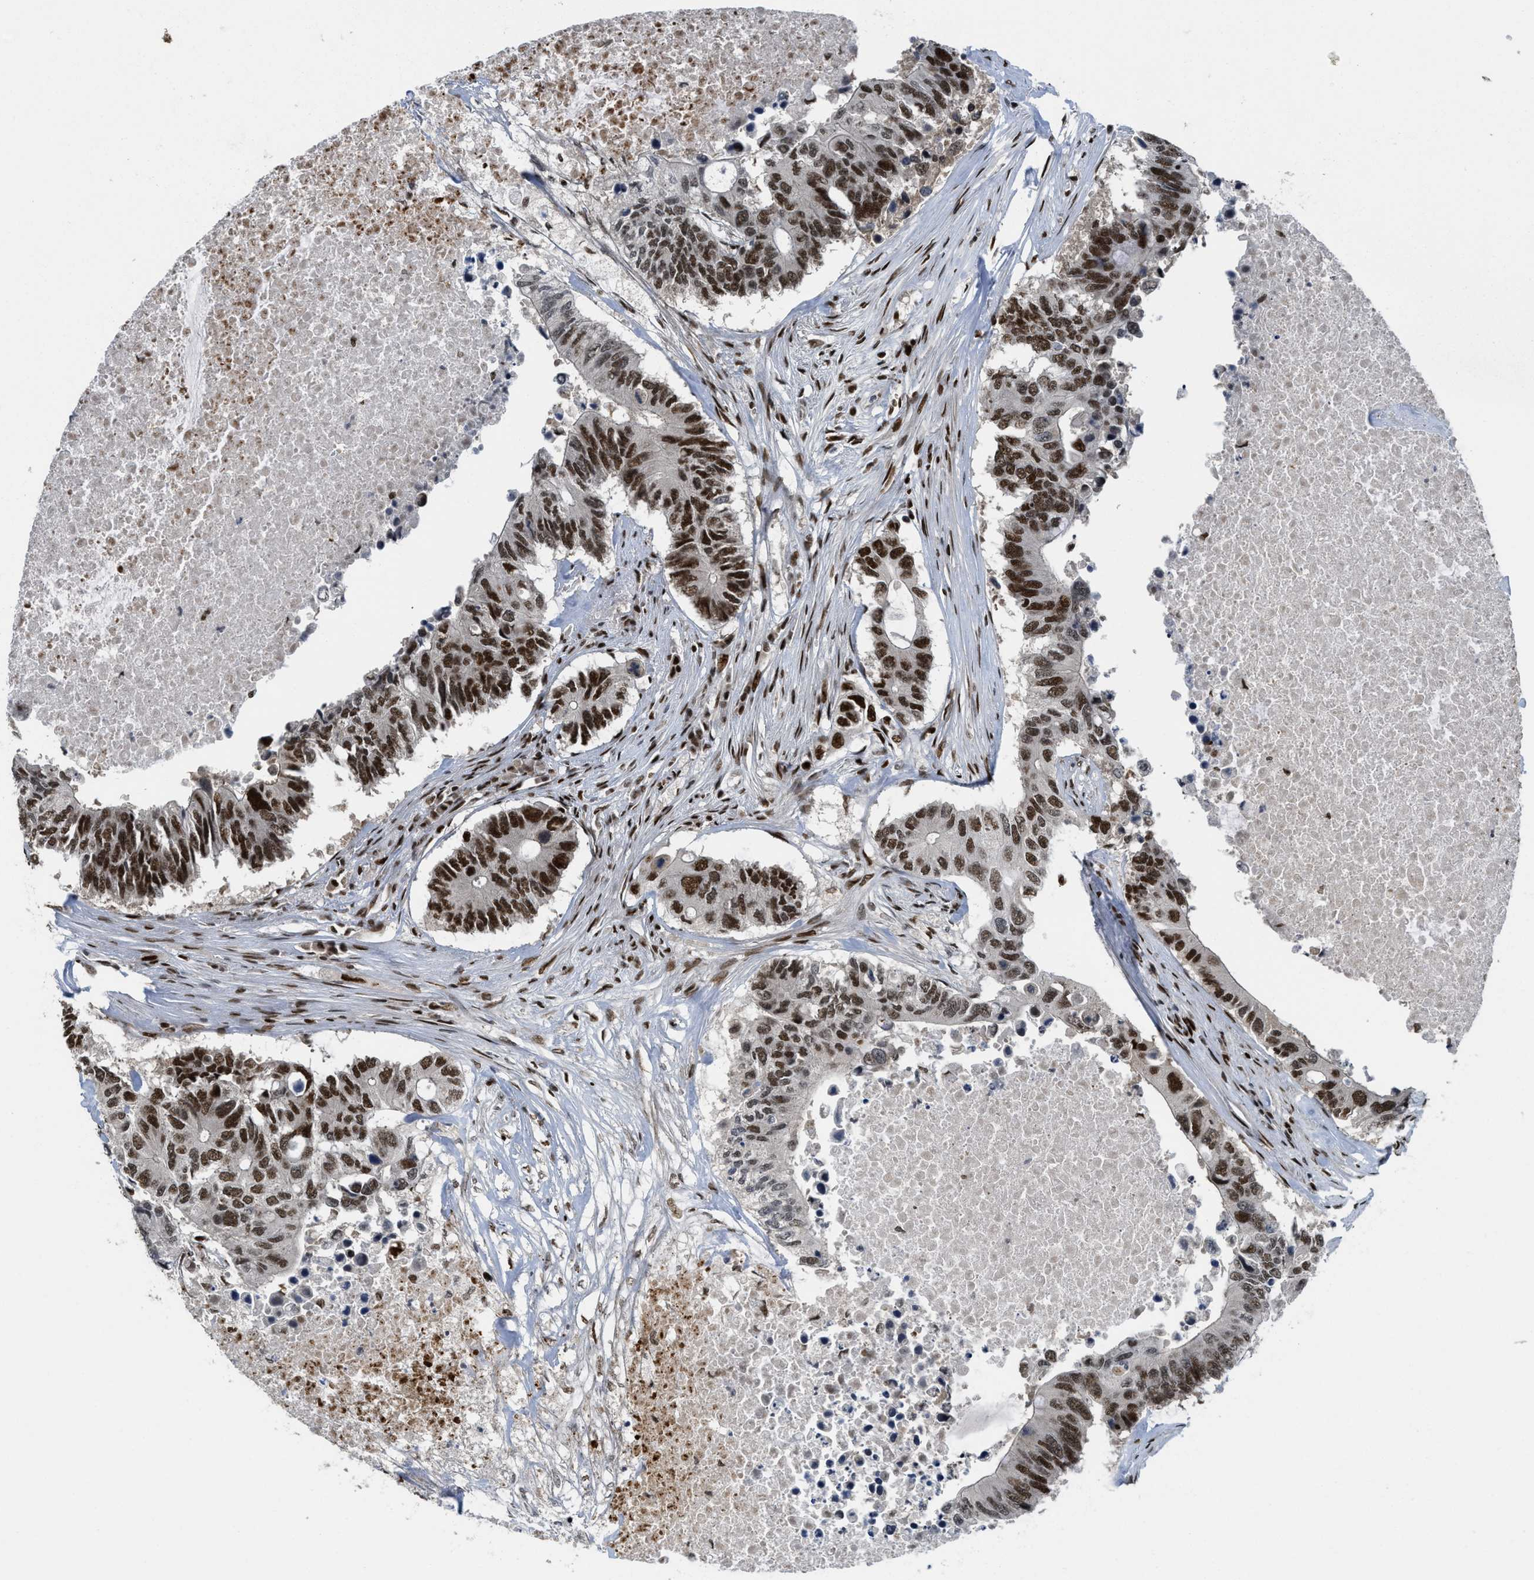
{"staining": {"intensity": "strong", "quantity": ">75%", "location": "nuclear"}, "tissue": "colorectal cancer", "cell_type": "Tumor cells", "image_type": "cancer", "snomed": [{"axis": "morphology", "description": "Adenocarcinoma, NOS"}, {"axis": "topography", "description": "Colon"}], "caption": "Immunohistochemistry (IHC) histopathology image of adenocarcinoma (colorectal) stained for a protein (brown), which shows high levels of strong nuclear expression in approximately >75% of tumor cells.", "gene": "RFX5", "patient": {"sex": "male", "age": 71}}